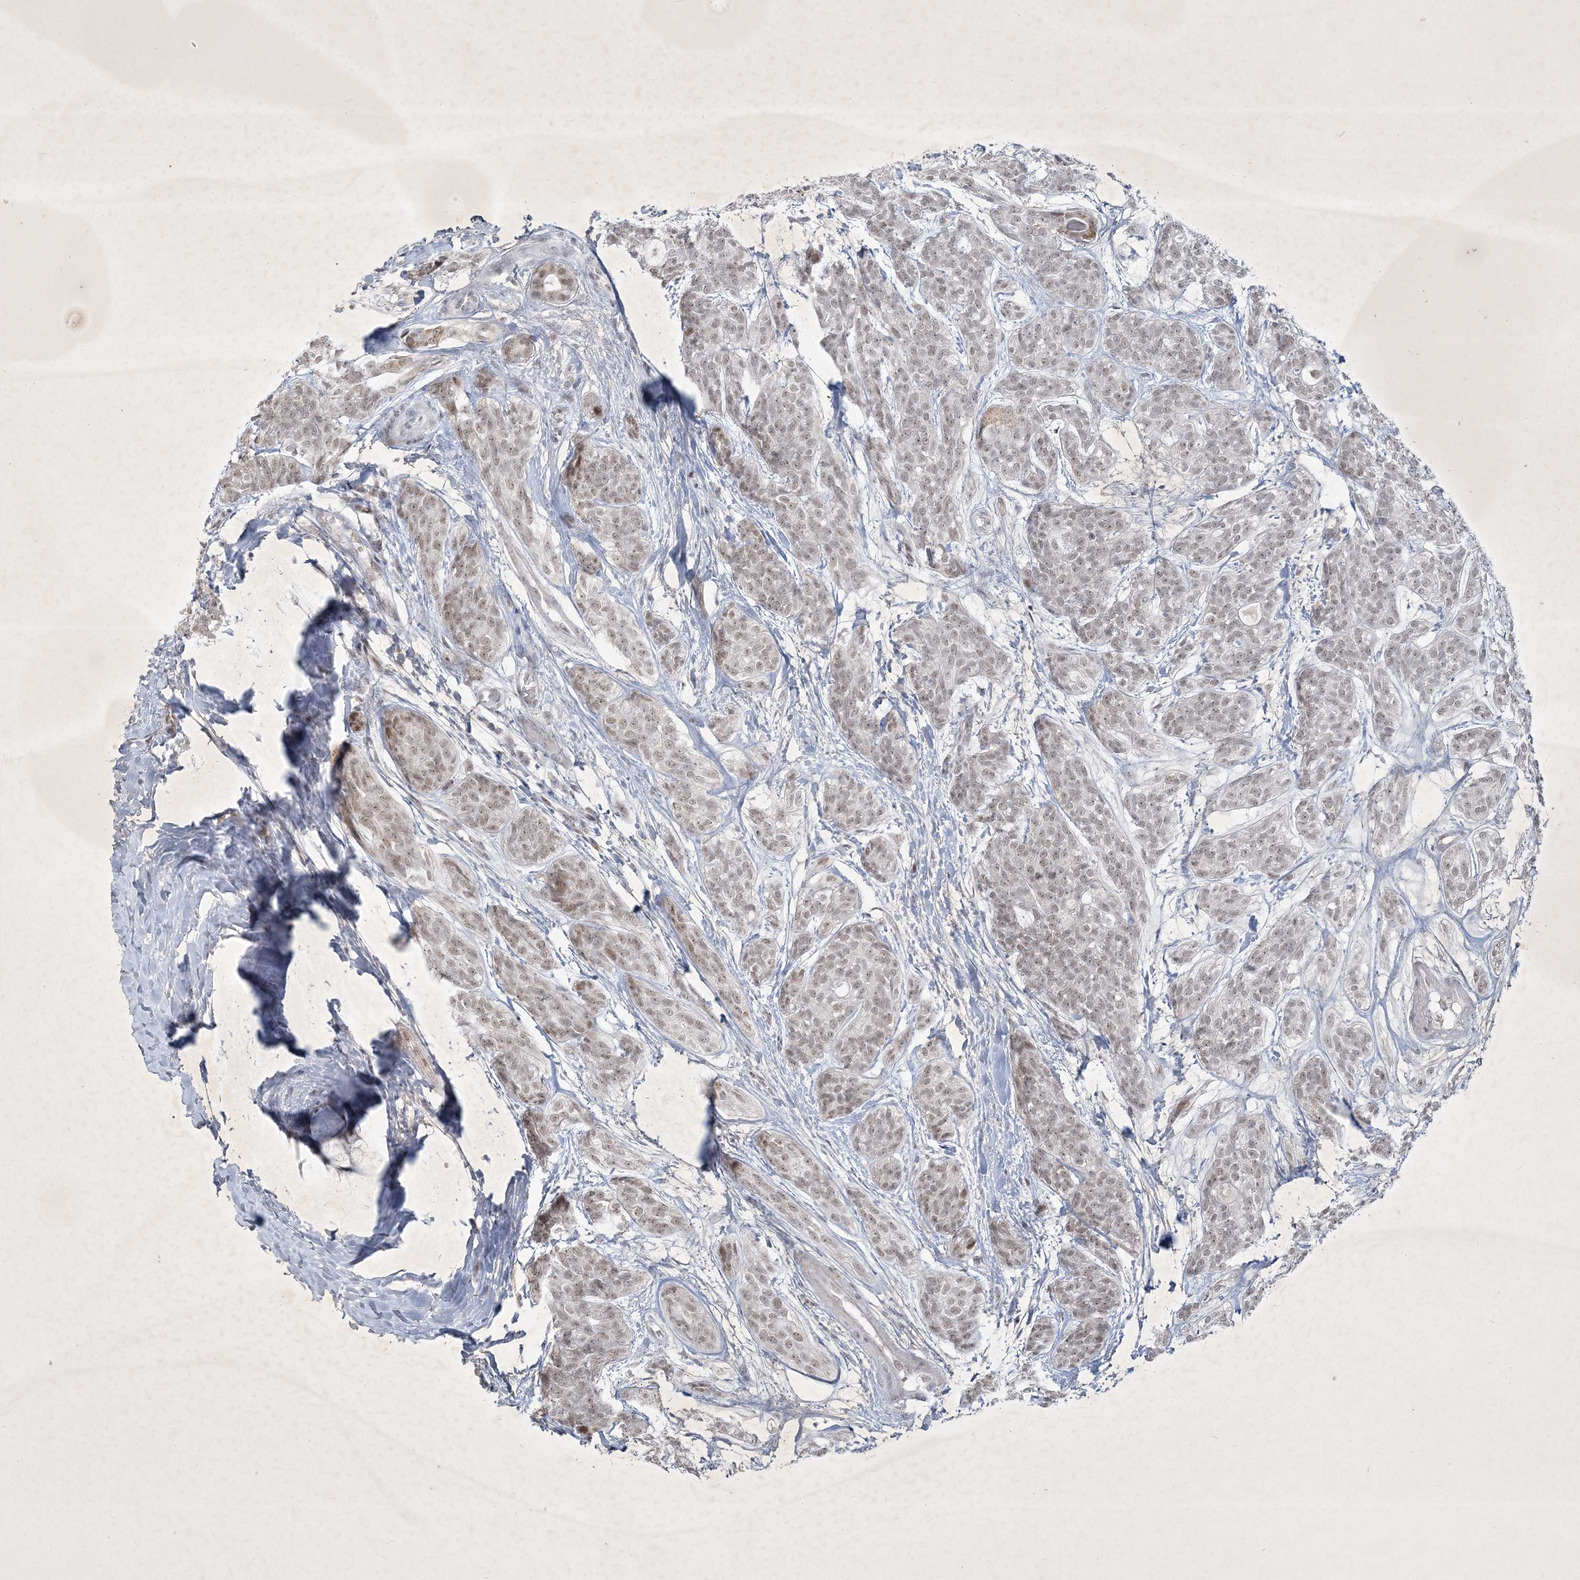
{"staining": {"intensity": "weak", "quantity": "25%-75%", "location": "nuclear"}, "tissue": "head and neck cancer", "cell_type": "Tumor cells", "image_type": "cancer", "snomed": [{"axis": "morphology", "description": "Adenocarcinoma, NOS"}, {"axis": "topography", "description": "Head-Neck"}], "caption": "The micrograph demonstrates immunohistochemical staining of head and neck cancer. There is weak nuclear positivity is appreciated in about 25%-75% of tumor cells.", "gene": "ZBTB9", "patient": {"sex": "male", "age": 66}}